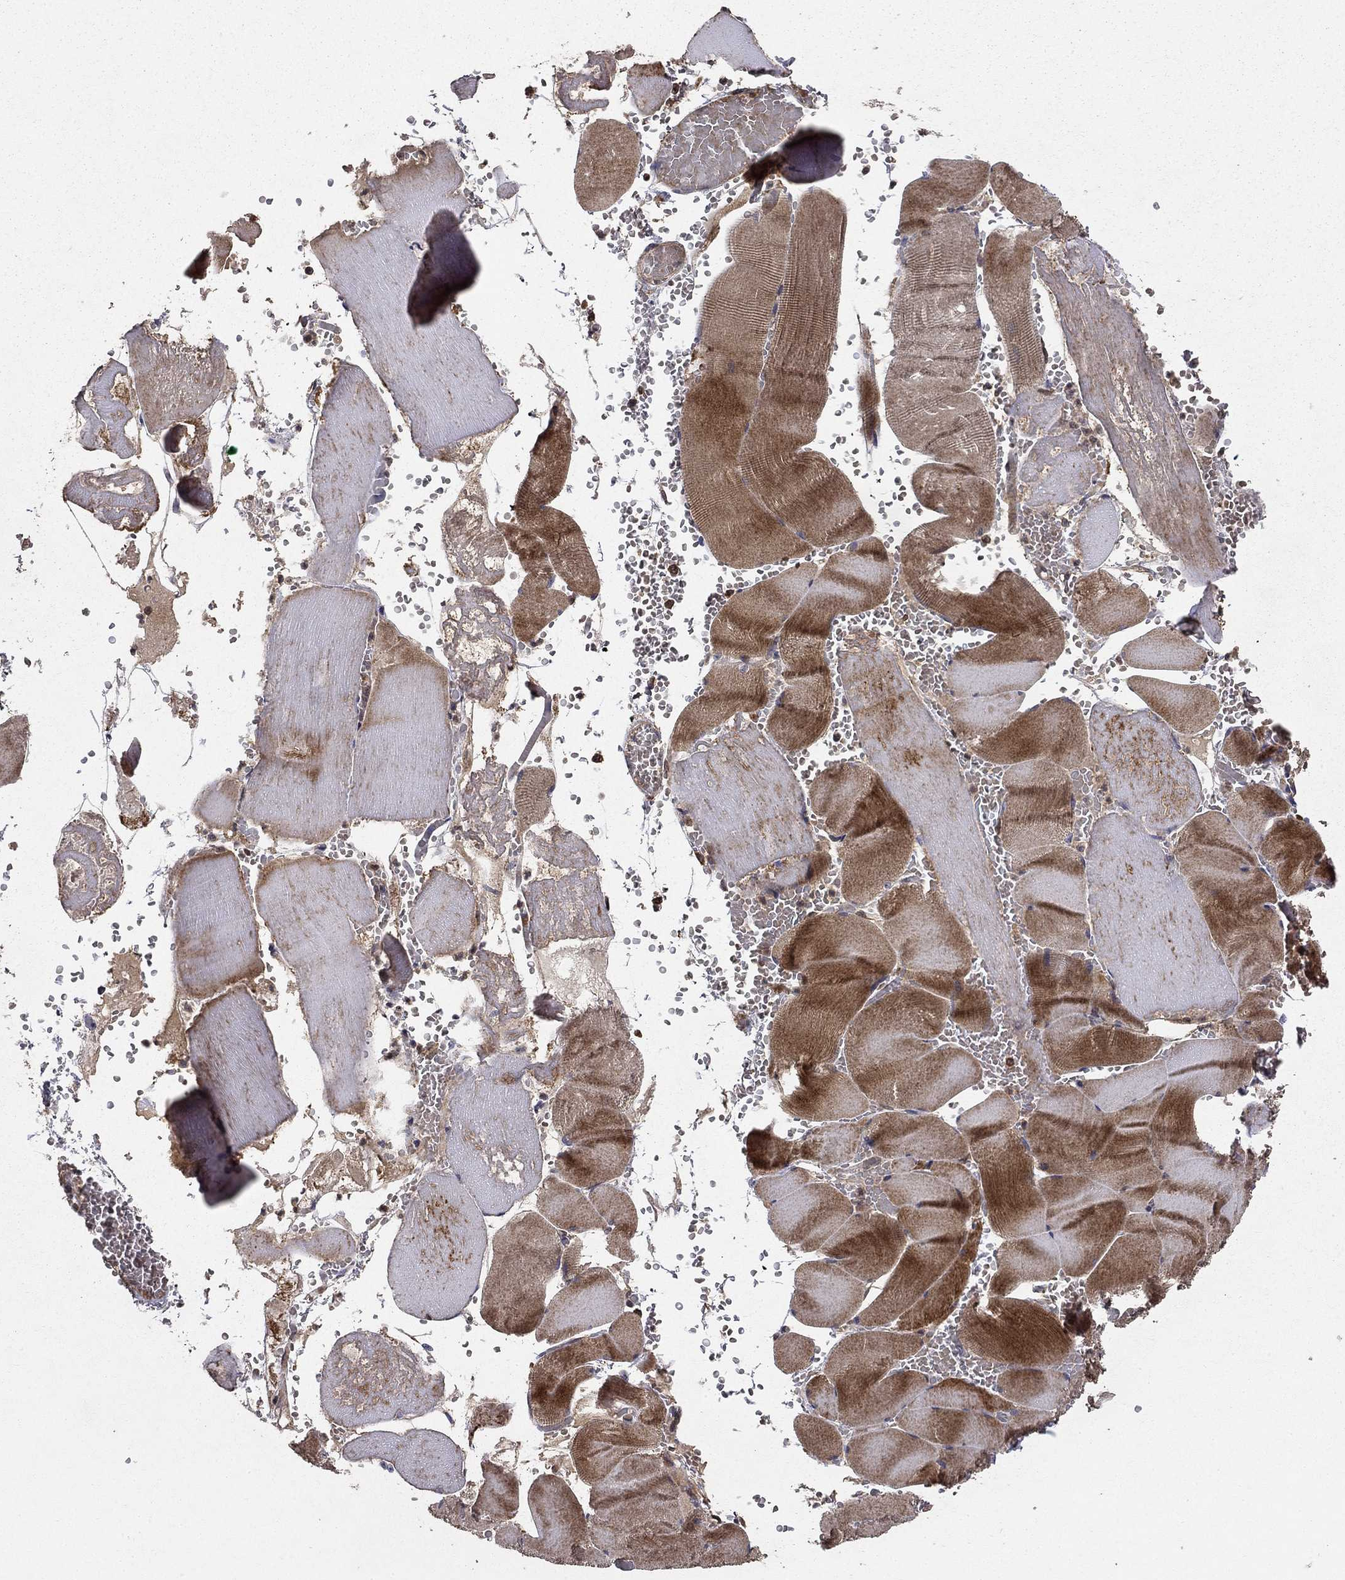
{"staining": {"intensity": "moderate", "quantity": "25%-75%", "location": "cytoplasmic/membranous"}, "tissue": "skeletal muscle", "cell_type": "Myocytes", "image_type": "normal", "snomed": [{"axis": "morphology", "description": "Normal tissue, NOS"}, {"axis": "topography", "description": "Skeletal muscle"}], "caption": "Skeletal muscle was stained to show a protein in brown. There is medium levels of moderate cytoplasmic/membranous staining in approximately 25%-75% of myocytes. Nuclei are stained in blue.", "gene": "BABAM2", "patient": {"sex": "male", "age": 56}}